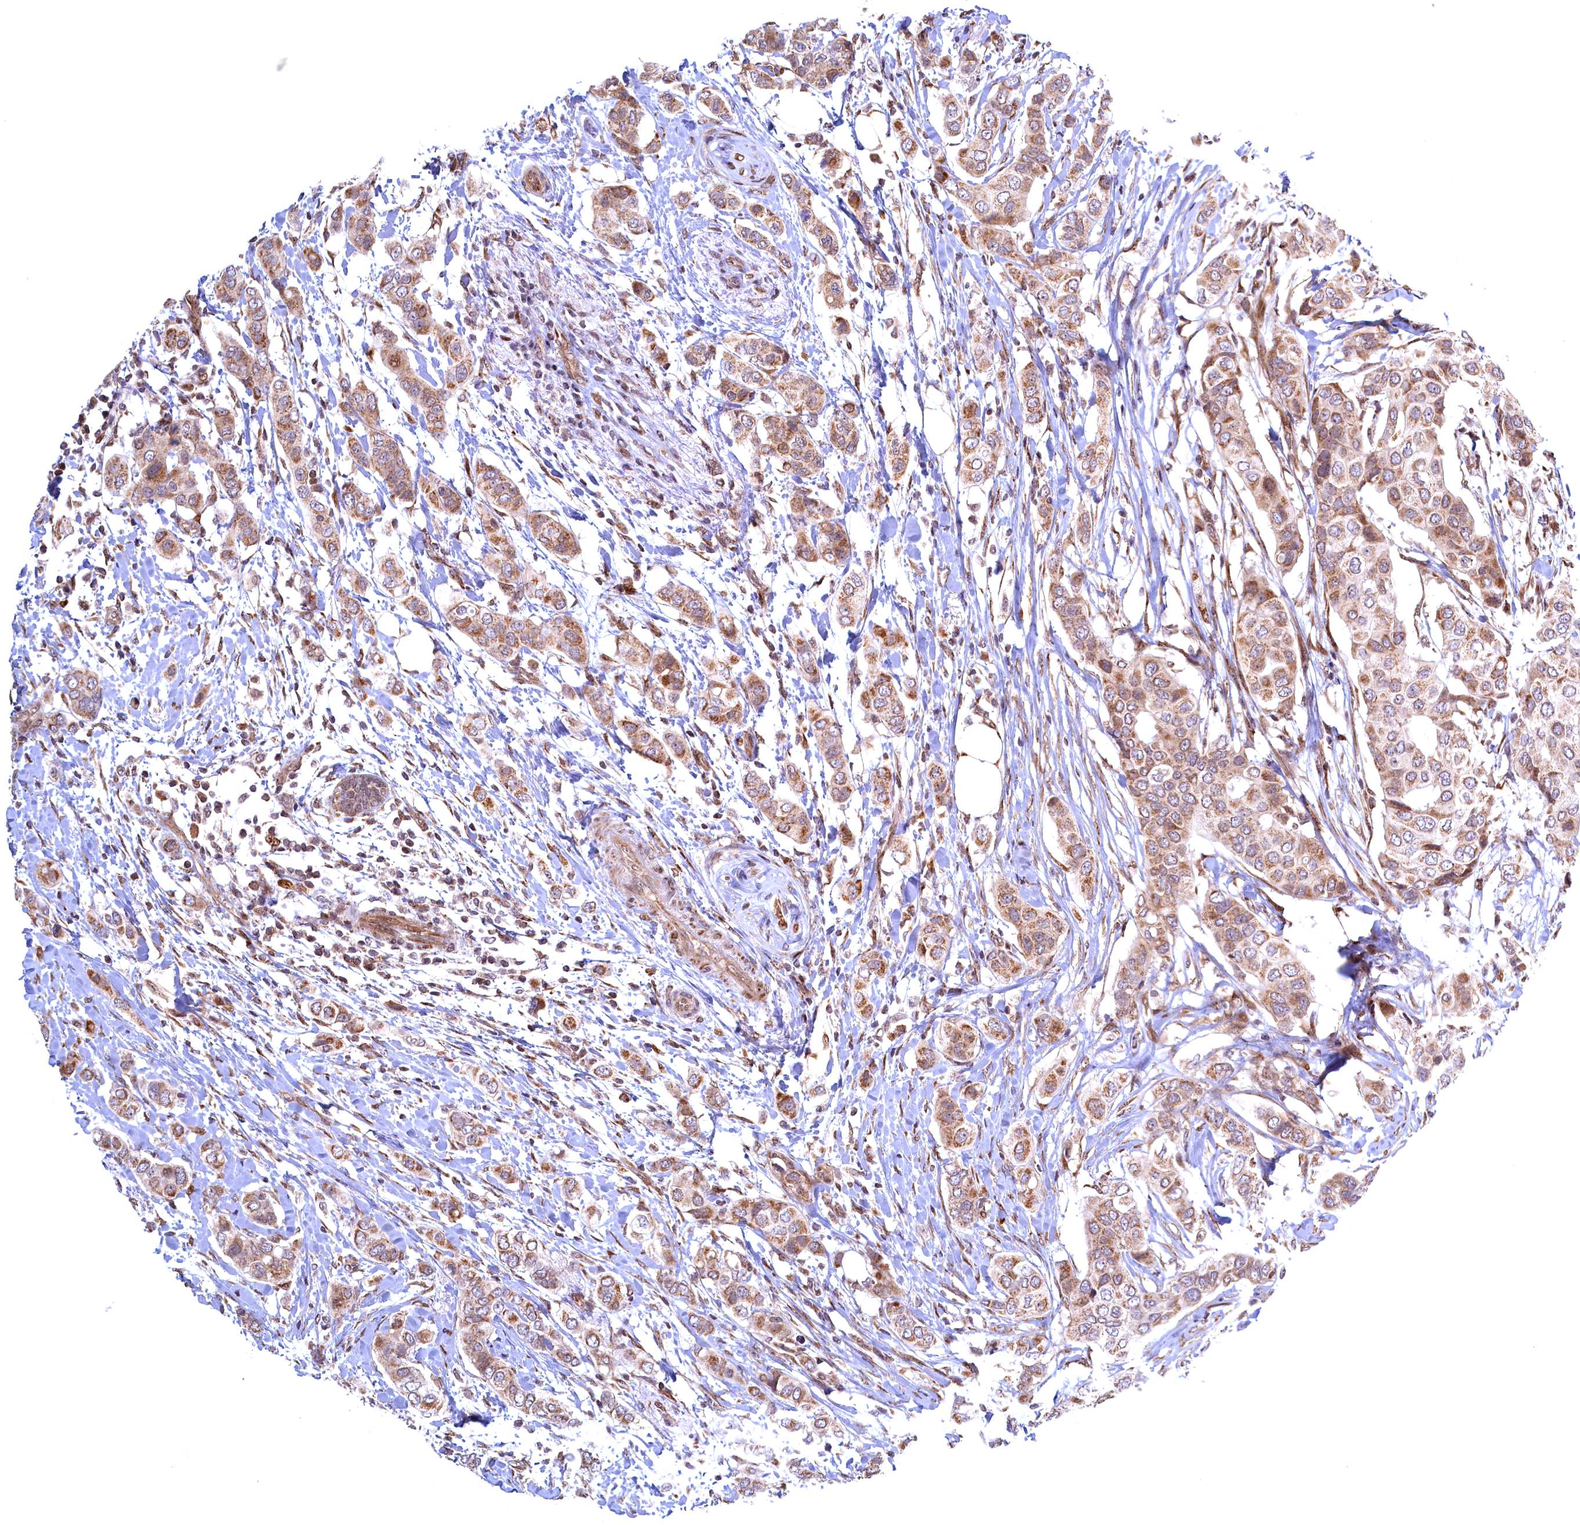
{"staining": {"intensity": "moderate", "quantity": ">75%", "location": "cytoplasmic/membranous"}, "tissue": "breast cancer", "cell_type": "Tumor cells", "image_type": "cancer", "snomed": [{"axis": "morphology", "description": "Lobular carcinoma"}, {"axis": "topography", "description": "Breast"}], "caption": "This is a histology image of immunohistochemistry staining of breast cancer (lobular carcinoma), which shows moderate expression in the cytoplasmic/membranous of tumor cells.", "gene": "PLA2G10", "patient": {"sex": "female", "age": 51}}